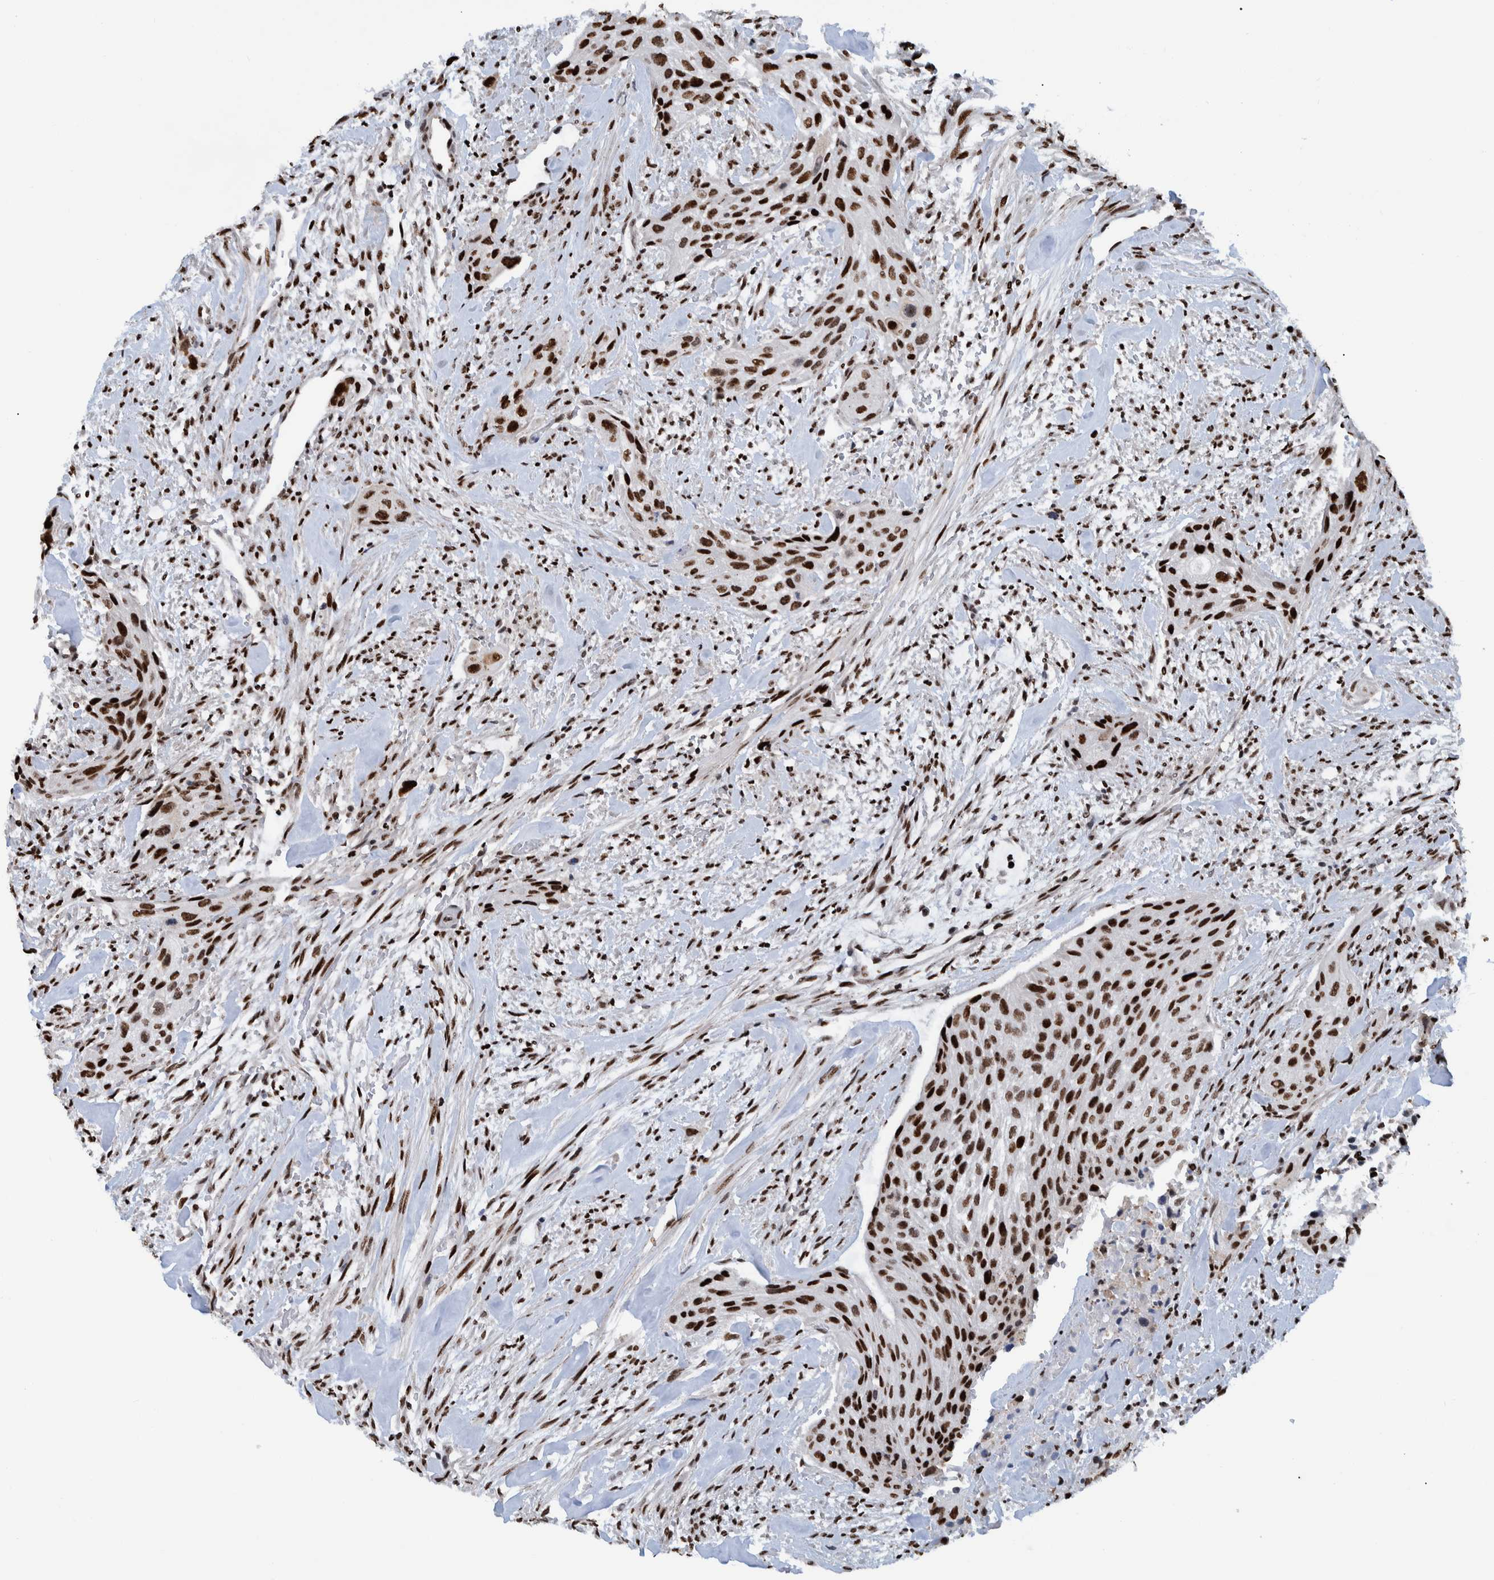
{"staining": {"intensity": "strong", "quantity": ">75%", "location": "nuclear"}, "tissue": "urothelial cancer", "cell_type": "Tumor cells", "image_type": "cancer", "snomed": [{"axis": "morphology", "description": "Urothelial carcinoma, Low grade"}, {"axis": "morphology", "description": "Urothelial carcinoma, High grade"}, {"axis": "topography", "description": "Urinary bladder"}], "caption": "Urothelial cancer tissue demonstrates strong nuclear staining in approximately >75% of tumor cells", "gene": "HEATR9", "patient": {"sex": "male", "age": 35}}